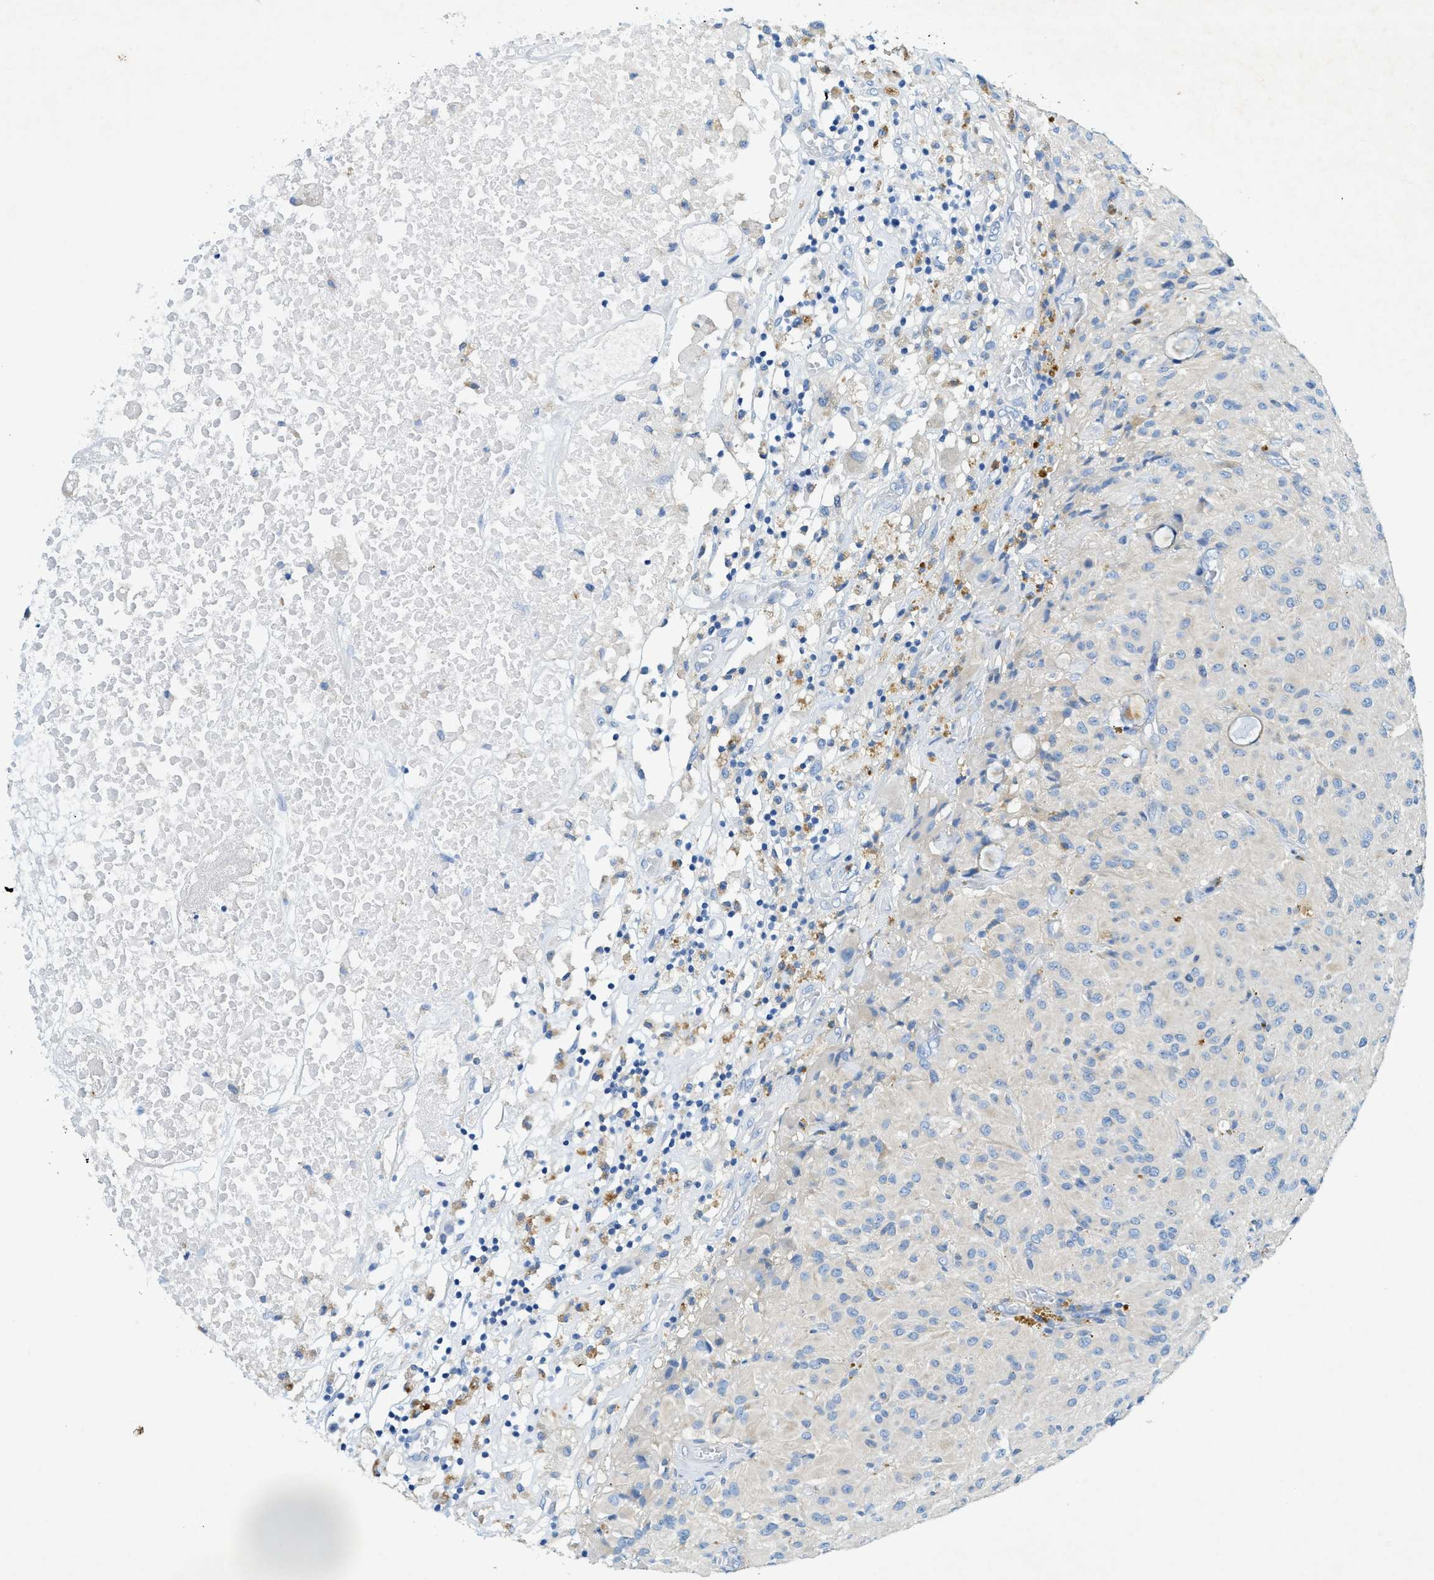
{"staining": {"intensity": "negative", "quantity": "none", "location": "none"}, "tissue": "glioma", "cell_type": "Tumor cells", "image_type": "cancer", "snomed": [{"axis": "morphology", "description": "Glioma, malignant, High grade"}, {"axis": "topography", "description": "Brain"}], "caption": "Protein analysis of malignant glioma (high-grade) demonstrates no significant expression in tumor cells.", "gene": "ZDHHC13", "patient": {"sex": "female", "age": 59}}